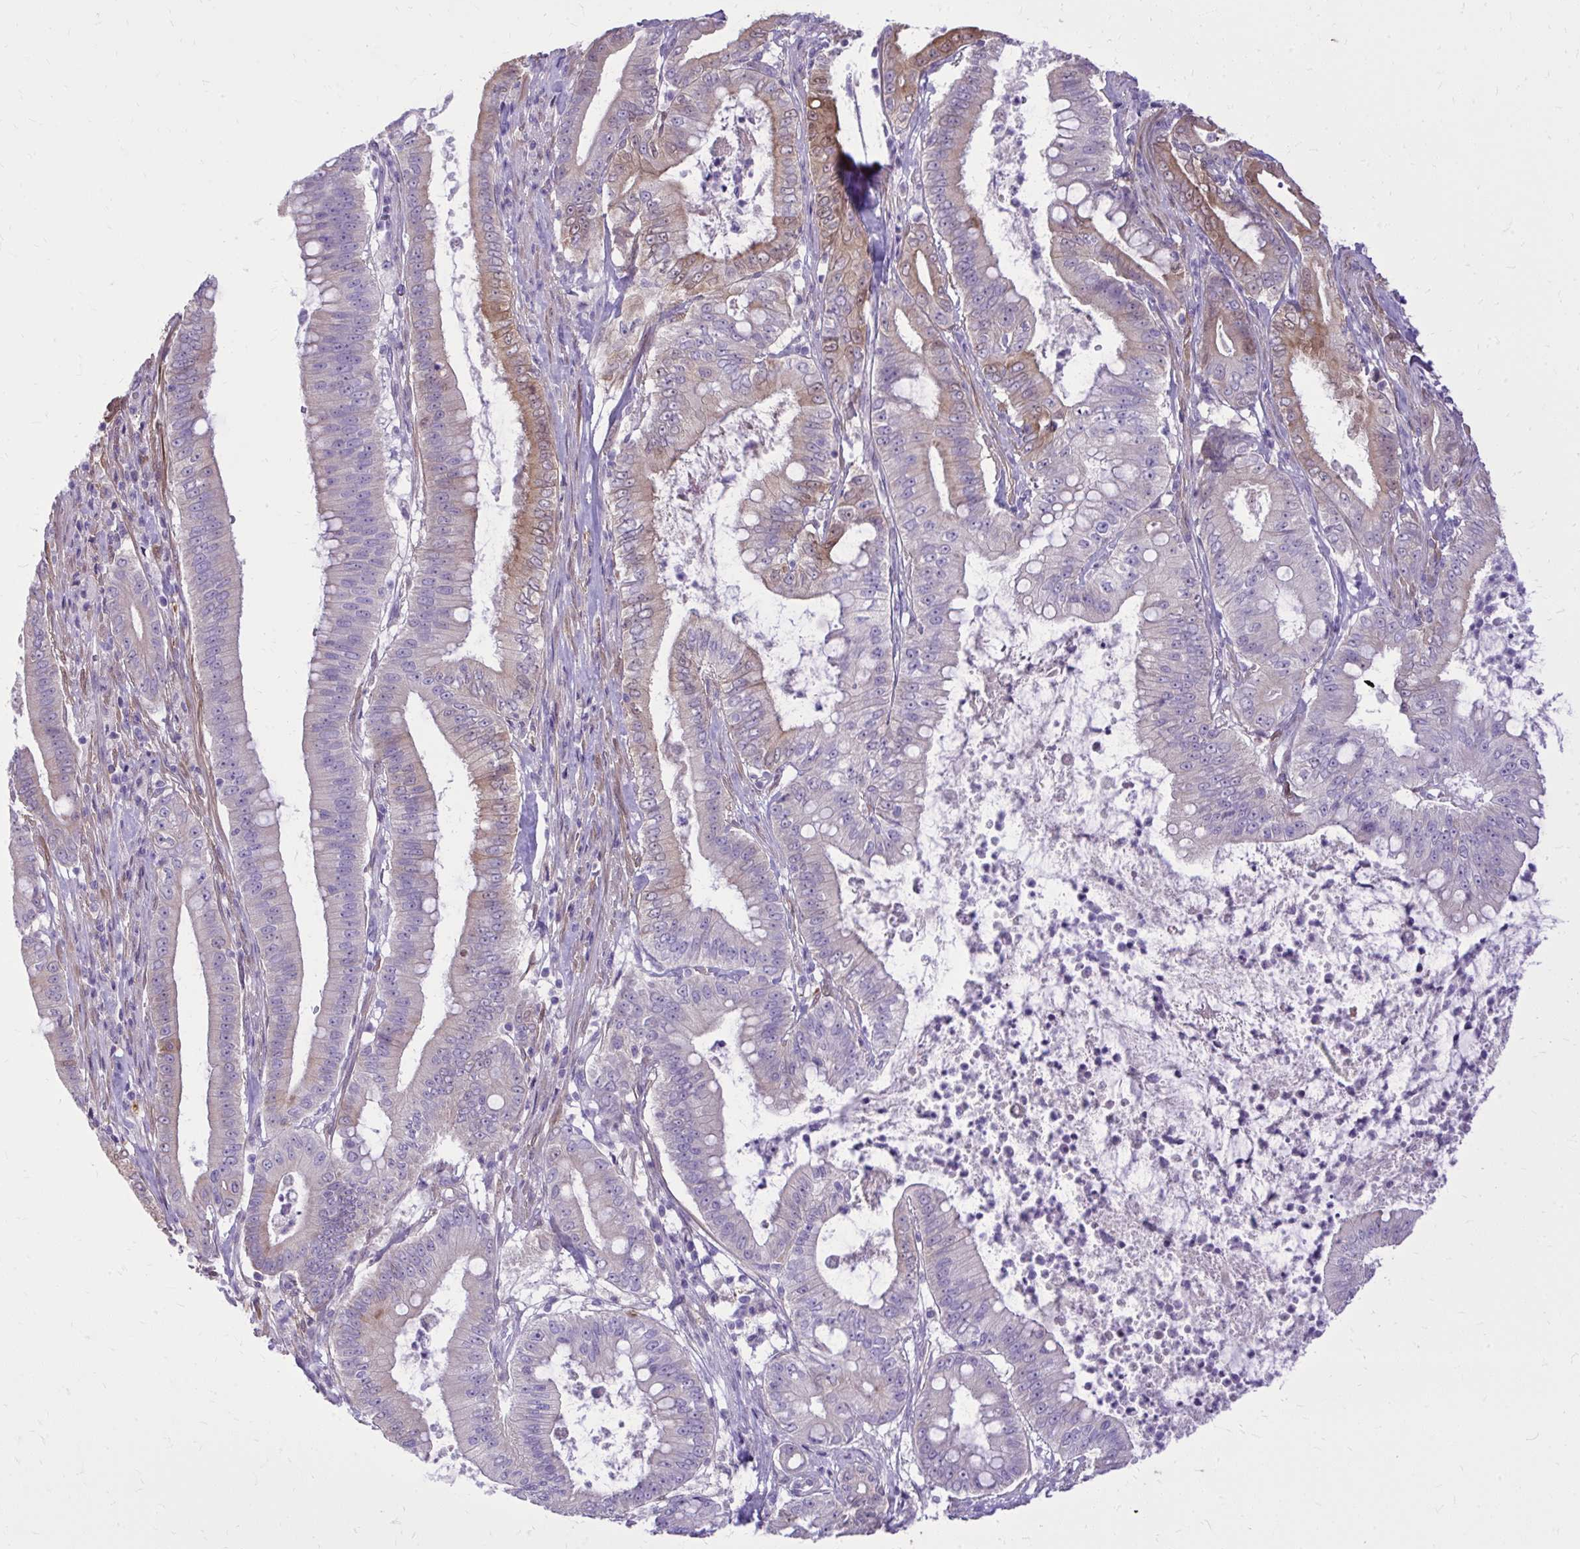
{"staining": {"intensity": "moderate", "quantity": "25%-75%", "location": "cytoplasmic/membranous,nuclear"}, "tissue": "pancreatic cancer", "cell_type": "Tumor cells", "image_type": "cancer", "snomed": [{"axis": "morphology", "description": "Adenocarcinoma, NOS"}, {"axis": "topography", "description": "Pancreas"}], "caption": "Protein expression analysis of adenocarcinoma (pancreatic) exhibits moderate cytoplasmic/membranous and nuclear expression in about 25%-75% of tumor cells.", "gene": "NNMT", "patient": {"sex": "male", "age": 71}}